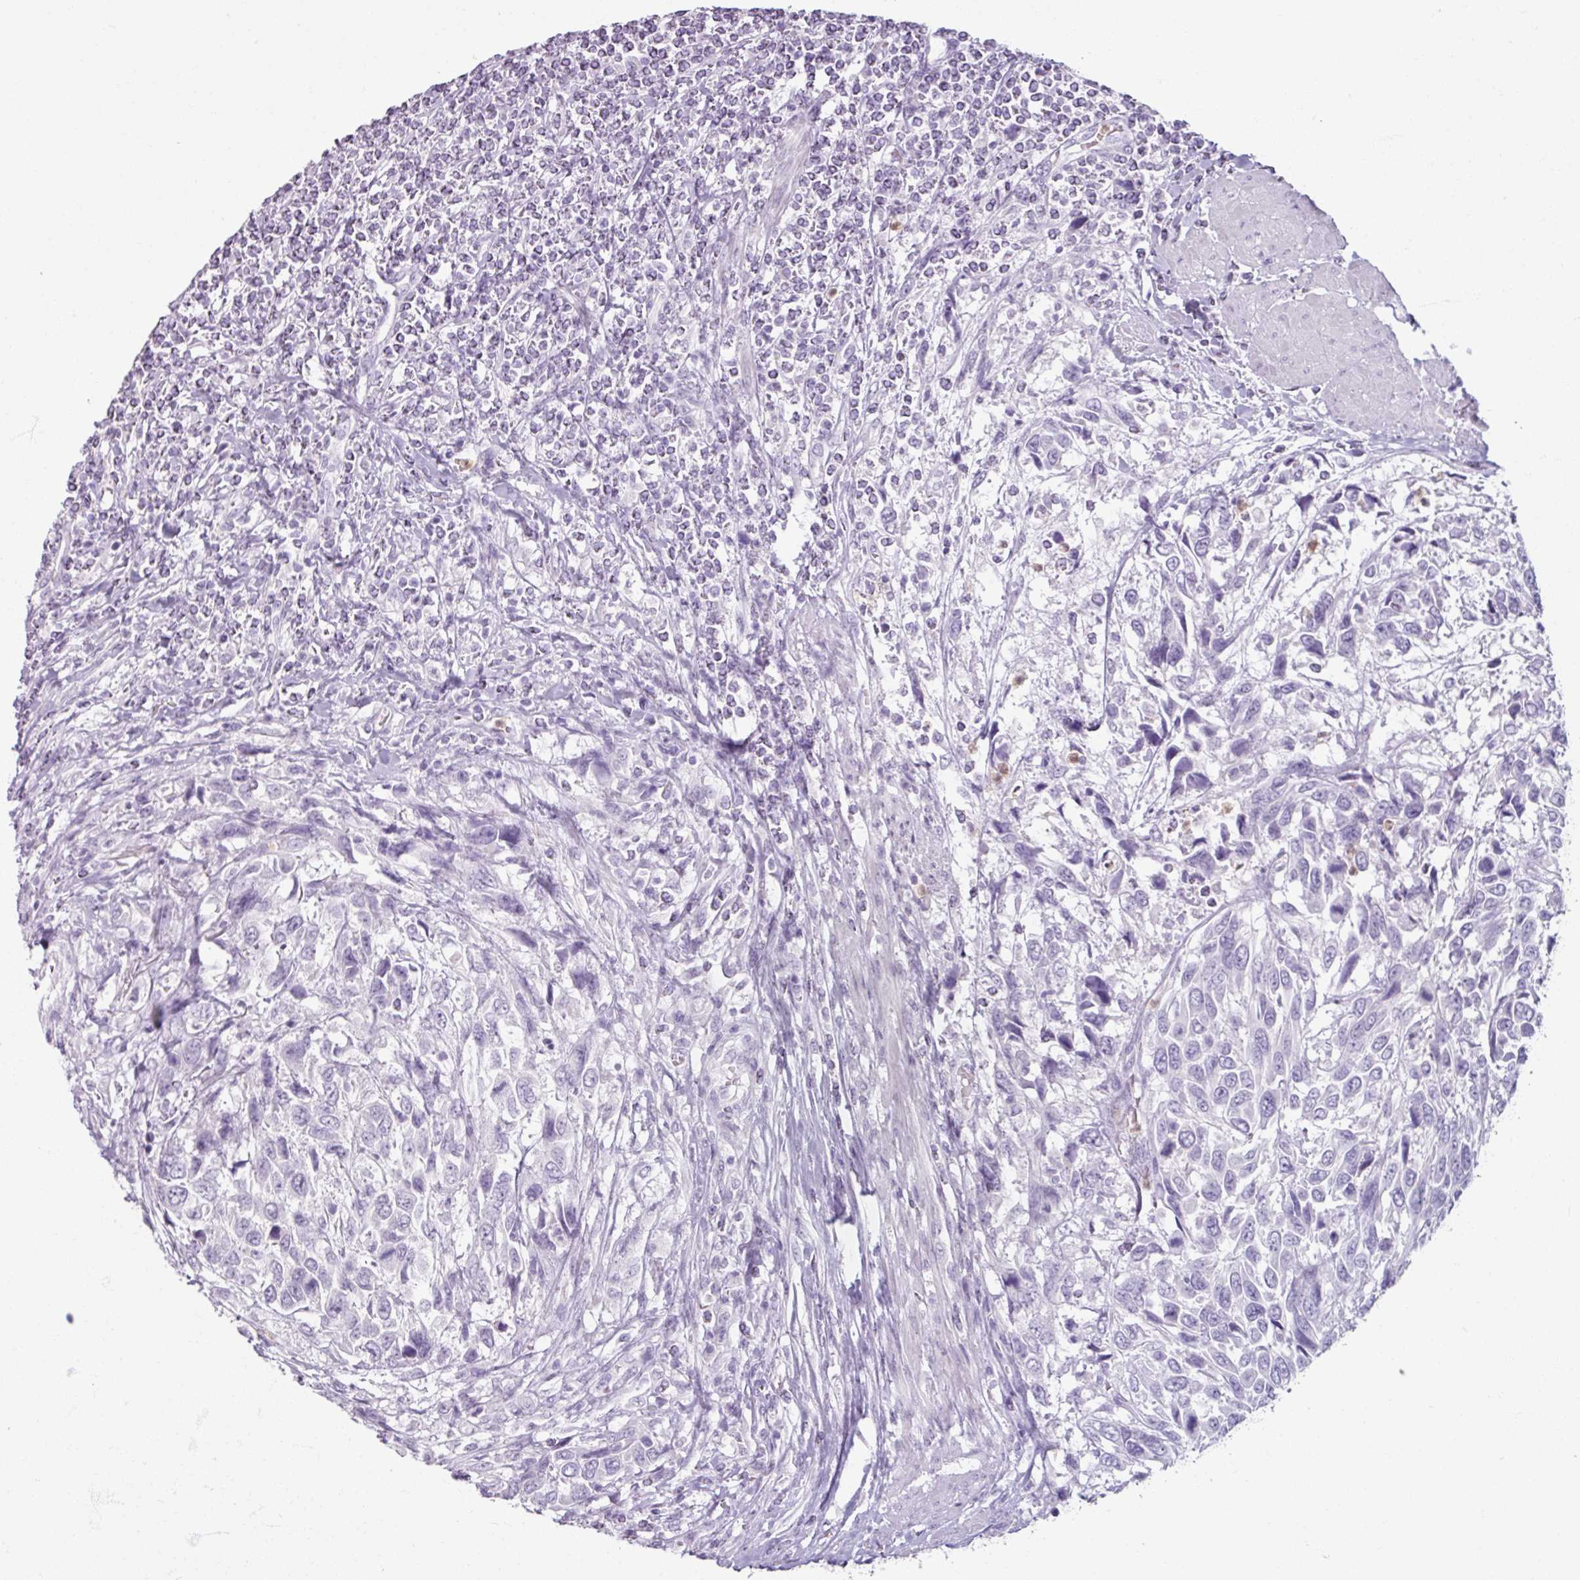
{"staining": {"intensity": "negative", "quantity": "none", "location": "none"}, "tissue": "urothelial cancer", "cell_type": "Tumor cells", "image_type": "cancer", "snomed": [{"axis": "morphology", "description": "Urothelial carcinoma, High grade"}, {"axis": "topography", "description": "Urinary bladder"}], "caption": "Tumor cells show no significant expression in high-grade urothelial carcinoma.", "gene": "ARG1", "patient": {"sex": "female", "age": 70}}